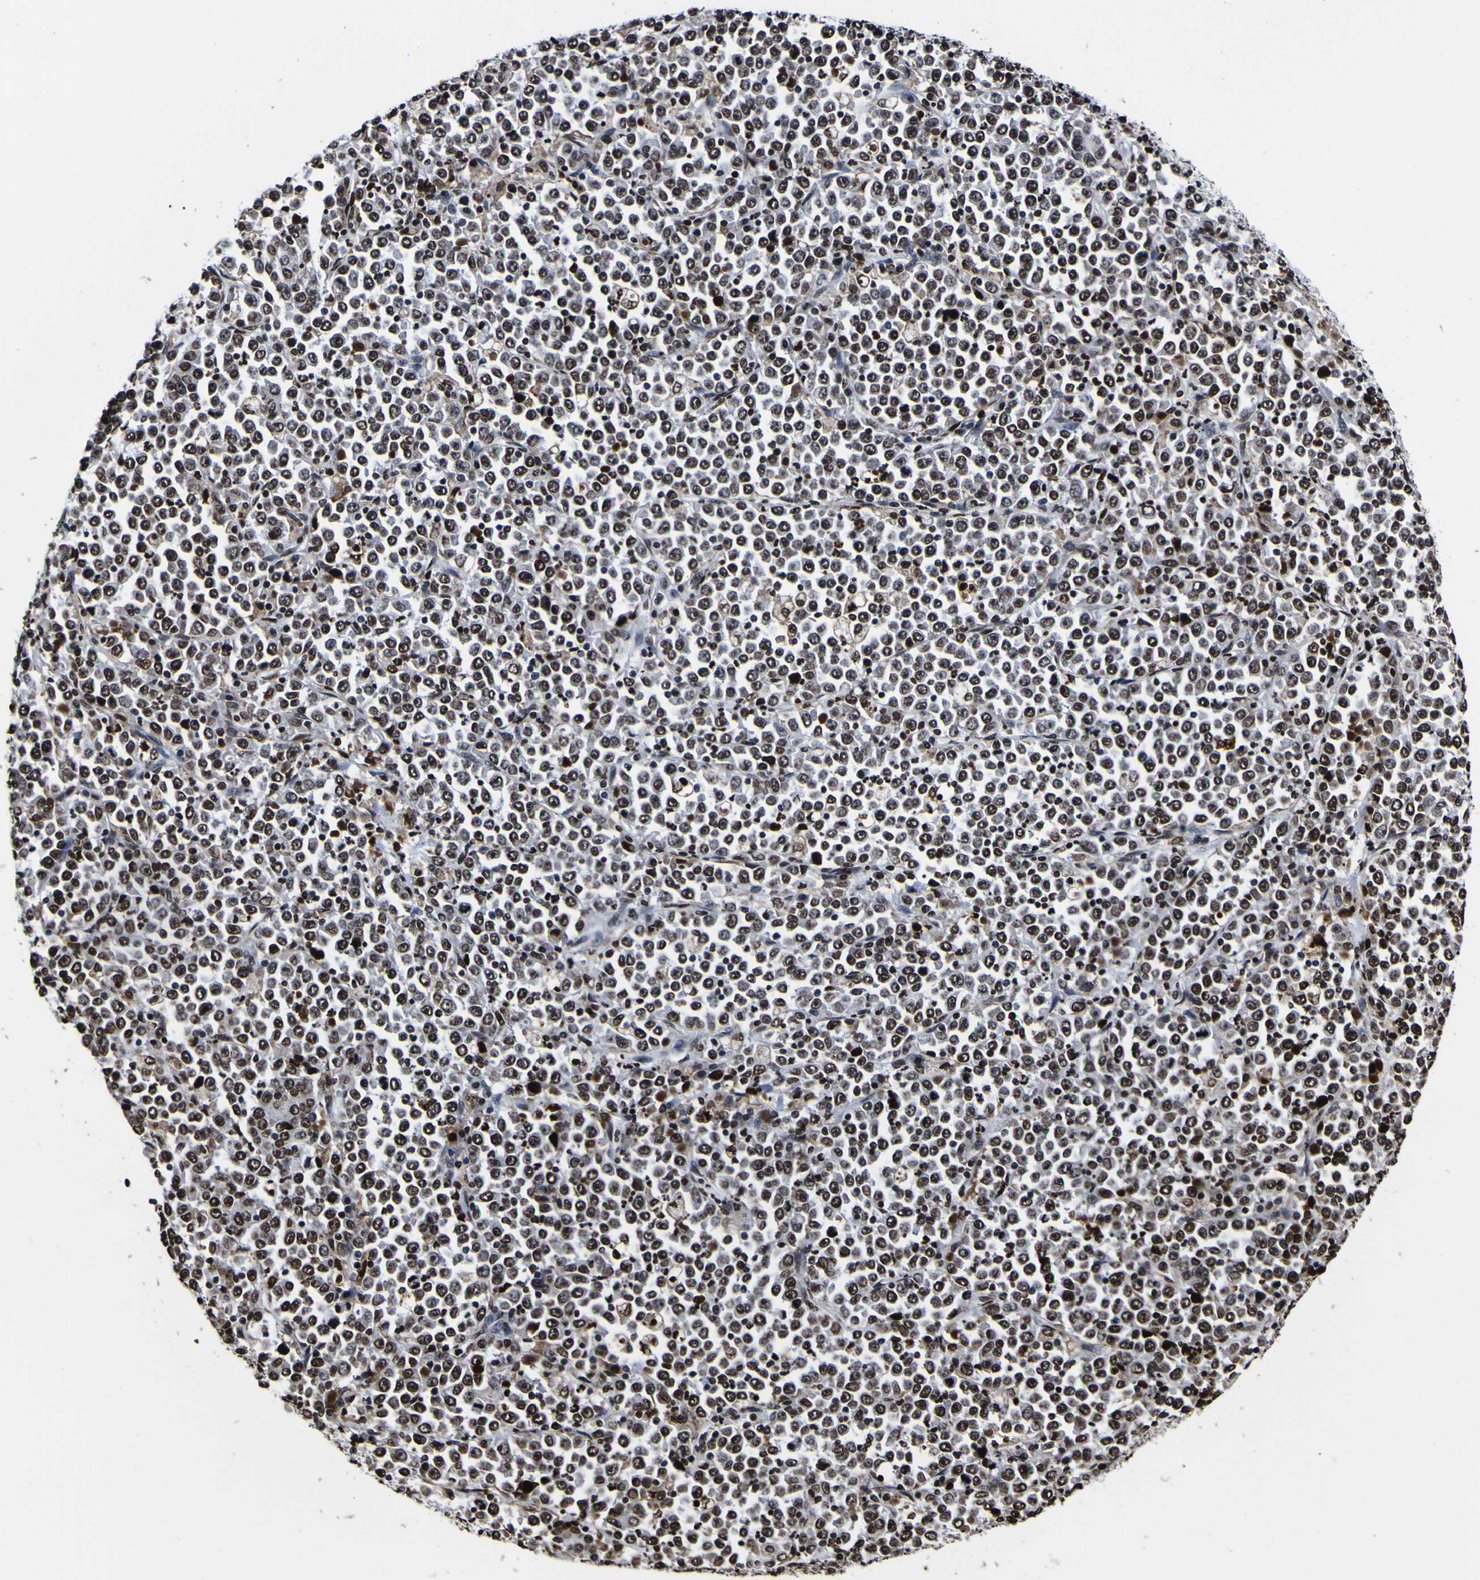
{"staining": {"intensity": "strong", "quantity": ">75%", "location": "nuclear"}, "tissue": "stomach cancer", "cell_type": "Tumor cells", "image_type": "cancer", "snomed": [{"axis": "morphology", "description": "Normal tissue, NOS"}, {"axis": "morphology", "description": "Adenocarcinoma, NOS"}, {"axis": "topography", "description": "Stomach, upper"}, {"axis": "topography", "description": "Stomach"}], "caption": "Protein analysis of stomach cancer tissue reveals strong nuclear expression in approximately >75% of tumor cells.", "gene": "PIAS1", "patient": {"sex": "male", "age": 59}}